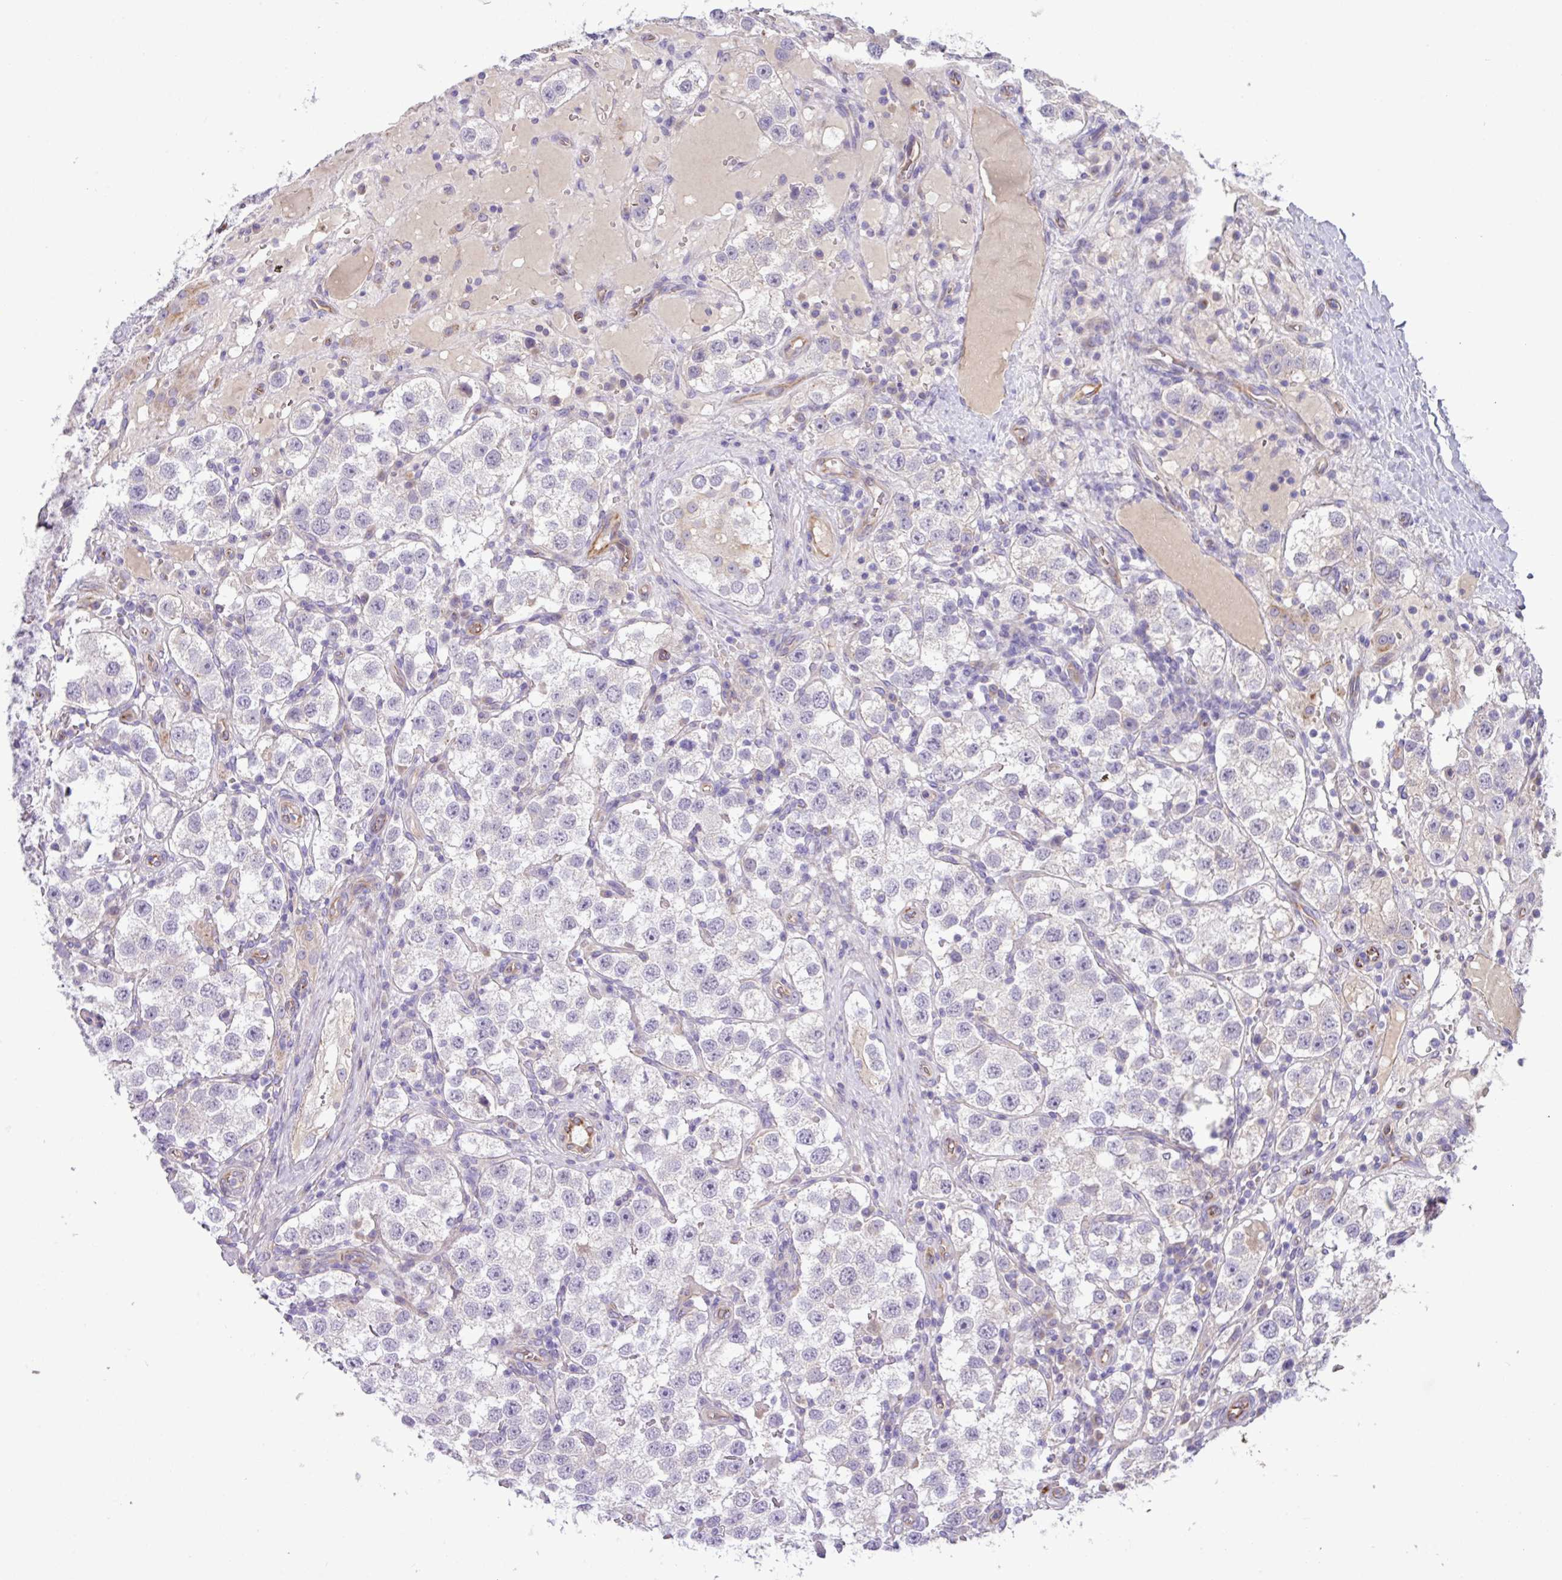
{"staining": {"intensity": "negative", "quantity": "none", "location": "none"}, "tissue": "testis cancer", "cell_type": "Tumor cells", "image_type": "cancer", "snomed": [{"axis": "morphology", "description": "Seminoma, NOS"}, {"axis": "topography", "description": "Testis"}], "caption": "The histopathology image demonstrates no staining of tumor cells in testis seminoma. (DAB (3,3'-diaminobenzidine) immunohistochemistry visualized using brightfield microscopy, high magnification).", "gene": "MRM2", "patient": {"sex": "male", "age": 37}}